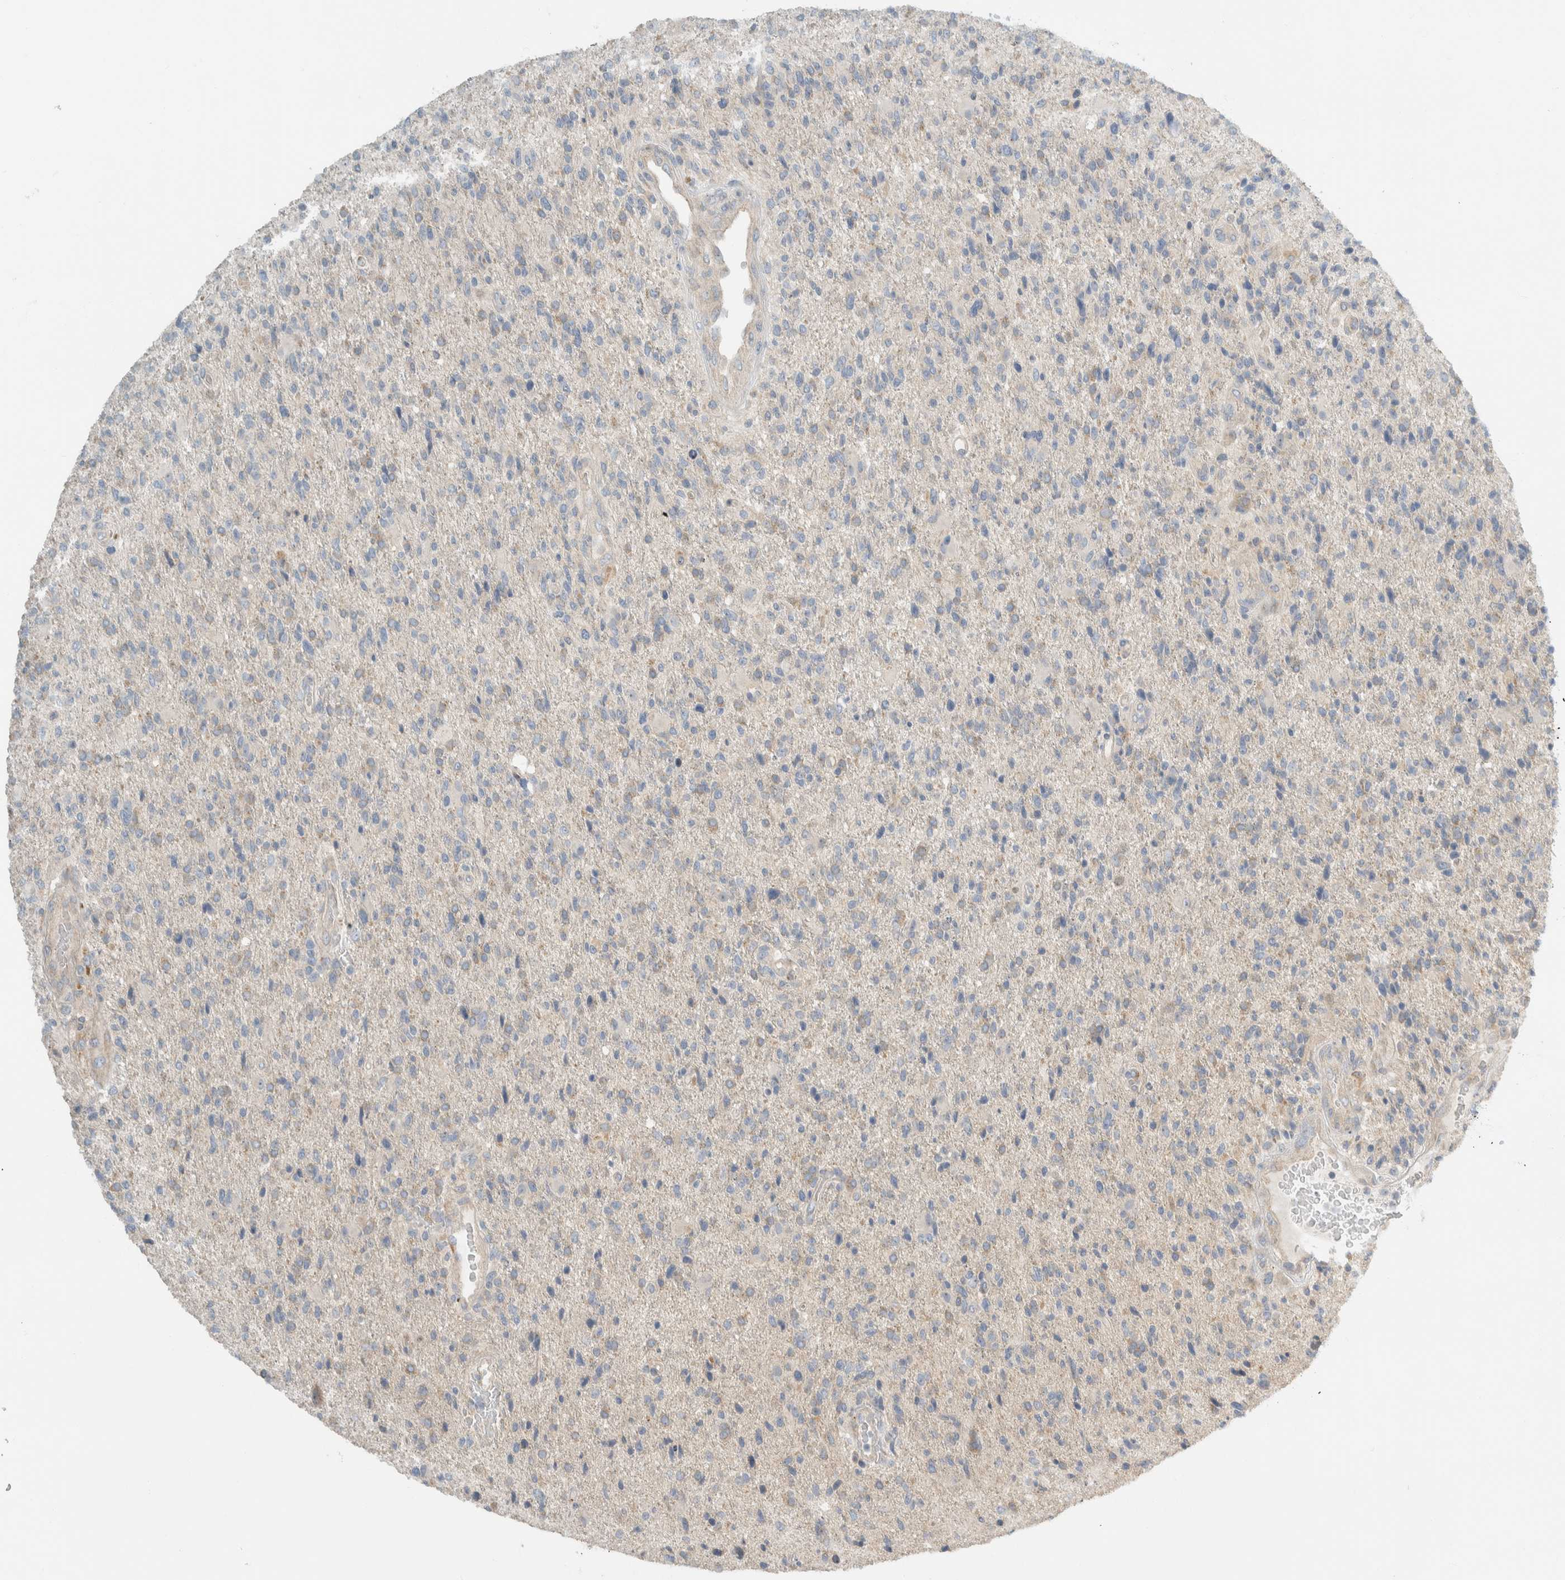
{"staining": {"intensity": "weak", "quantity": "<25%", "location": "cytoplasmic/membranous"}, "tissue": "glioma", "cell_type": "Tumor cells", "image_type": "cancer", "snomed": [{"axis": "morphology", "description": "Glioma, malignant, High grade"}, {"axis": "topography", "description": "Brain"}], "caption": "Malignant high-grade glioma was stained to show a protein in brown. There is no significant staining in tumor cells. Nuclei are stained in blue.", "gene": "HGS", "patient": {"sex": "male", "age": 72}}